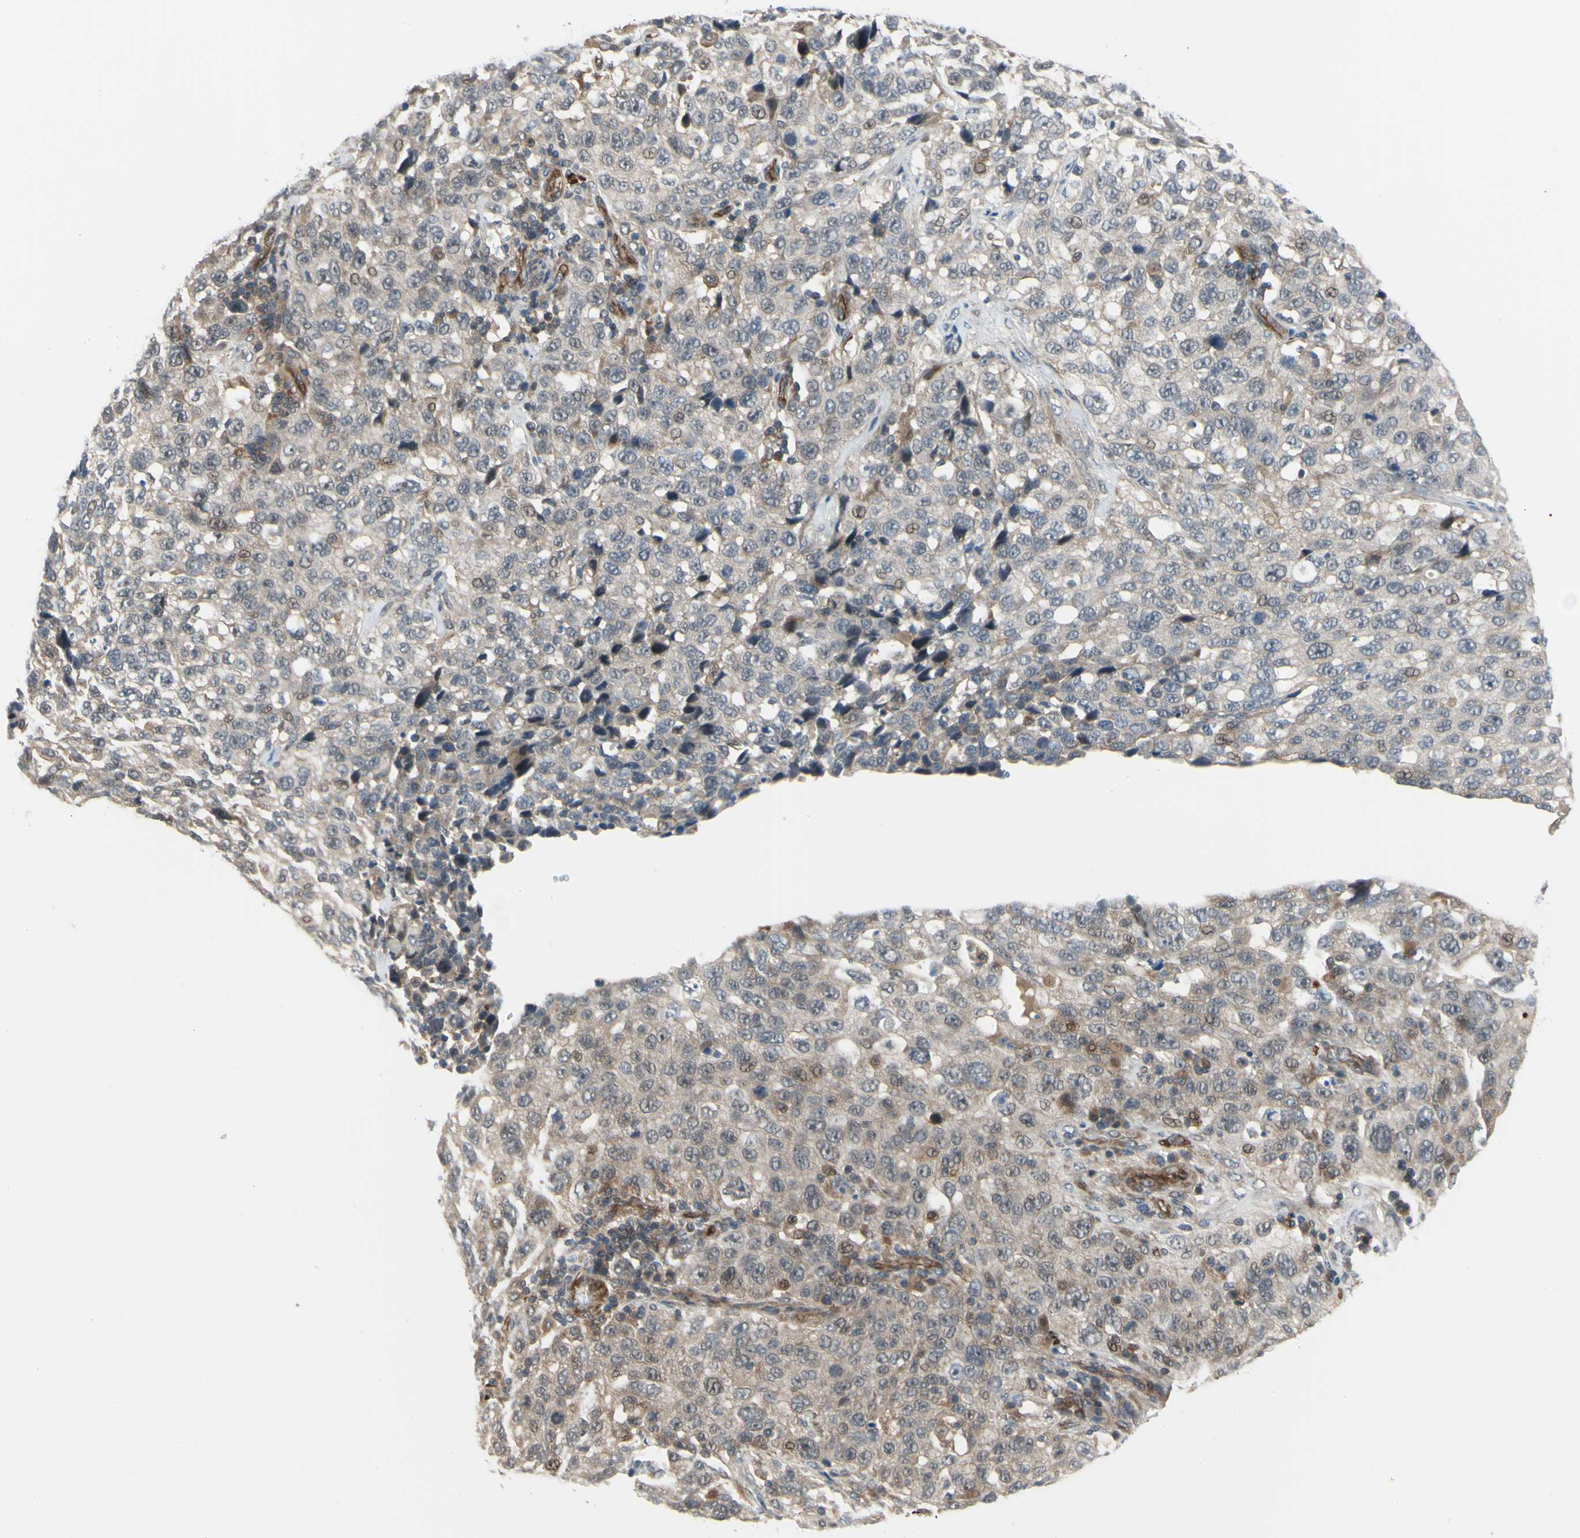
{"staining": {"intensity": "moderate", "quantity": "25%-75%", "location": "cytoplasmic/membranous,nuclear"}, "tissue": "stomach cancer", "cell_type": "Tumor cells", "image_type": "cancer", "snomed": [{"axis": "morphology", "description": "Normal tissue, NOS"}, {"axis": "morphology", "description": "Adenocarcinoma, NOS"}, {"axis": "topography", "description": "Stomach"}], "caption": "DAB (3,3'-diaminobenzidine) immunohistochemical staining of stomach cancer (adenocarcinoma) shows moderate cytoplasmic/membranous and nuclear protein staining in approximately 25%-75% of tumor cells.", "gene": "COMMD9", "patient": {"sex": "male", "age": 48}}